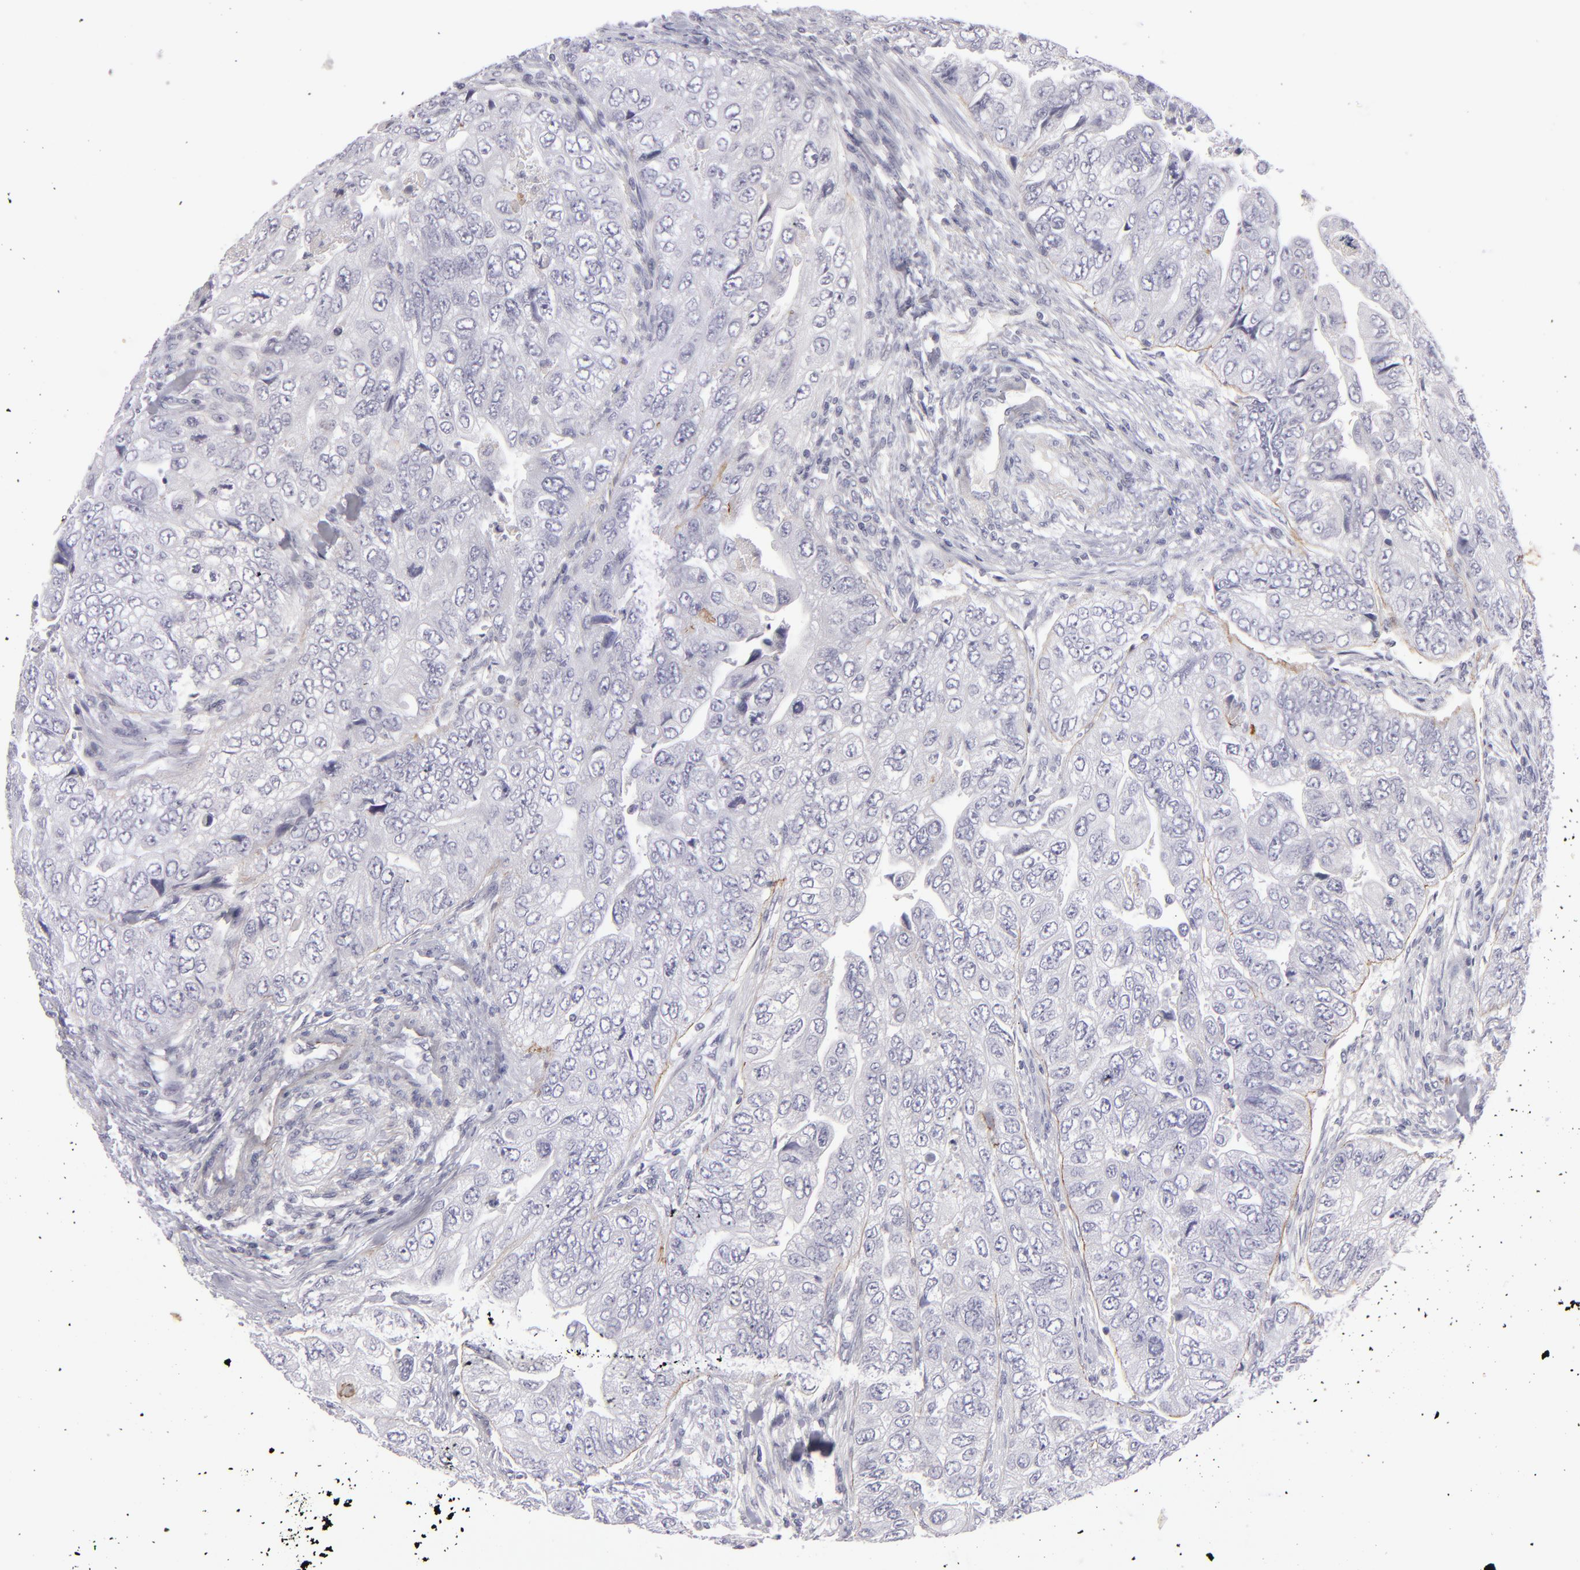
{"staining": {"intensity": "negative", "quantity": "none", "location": "none"}, "tissue": "colorectal cancer", "cell_type": "Tumor cells", "image_type": "cancer", "snomed": [{"axis": "morphology", "description": "Adenocarcinoma, NOS"}, {"axis": "topography", "description": "Colon"}], "caption": "DAB (3,3'-diaminobenzidine) immunohistochemical staining of colorectal cancer (adenocarcinoma) demonstrates no significant positivity in tumor cells.", "gene": "ITGB4", "patient": {"sex": "female", "age": 11}}